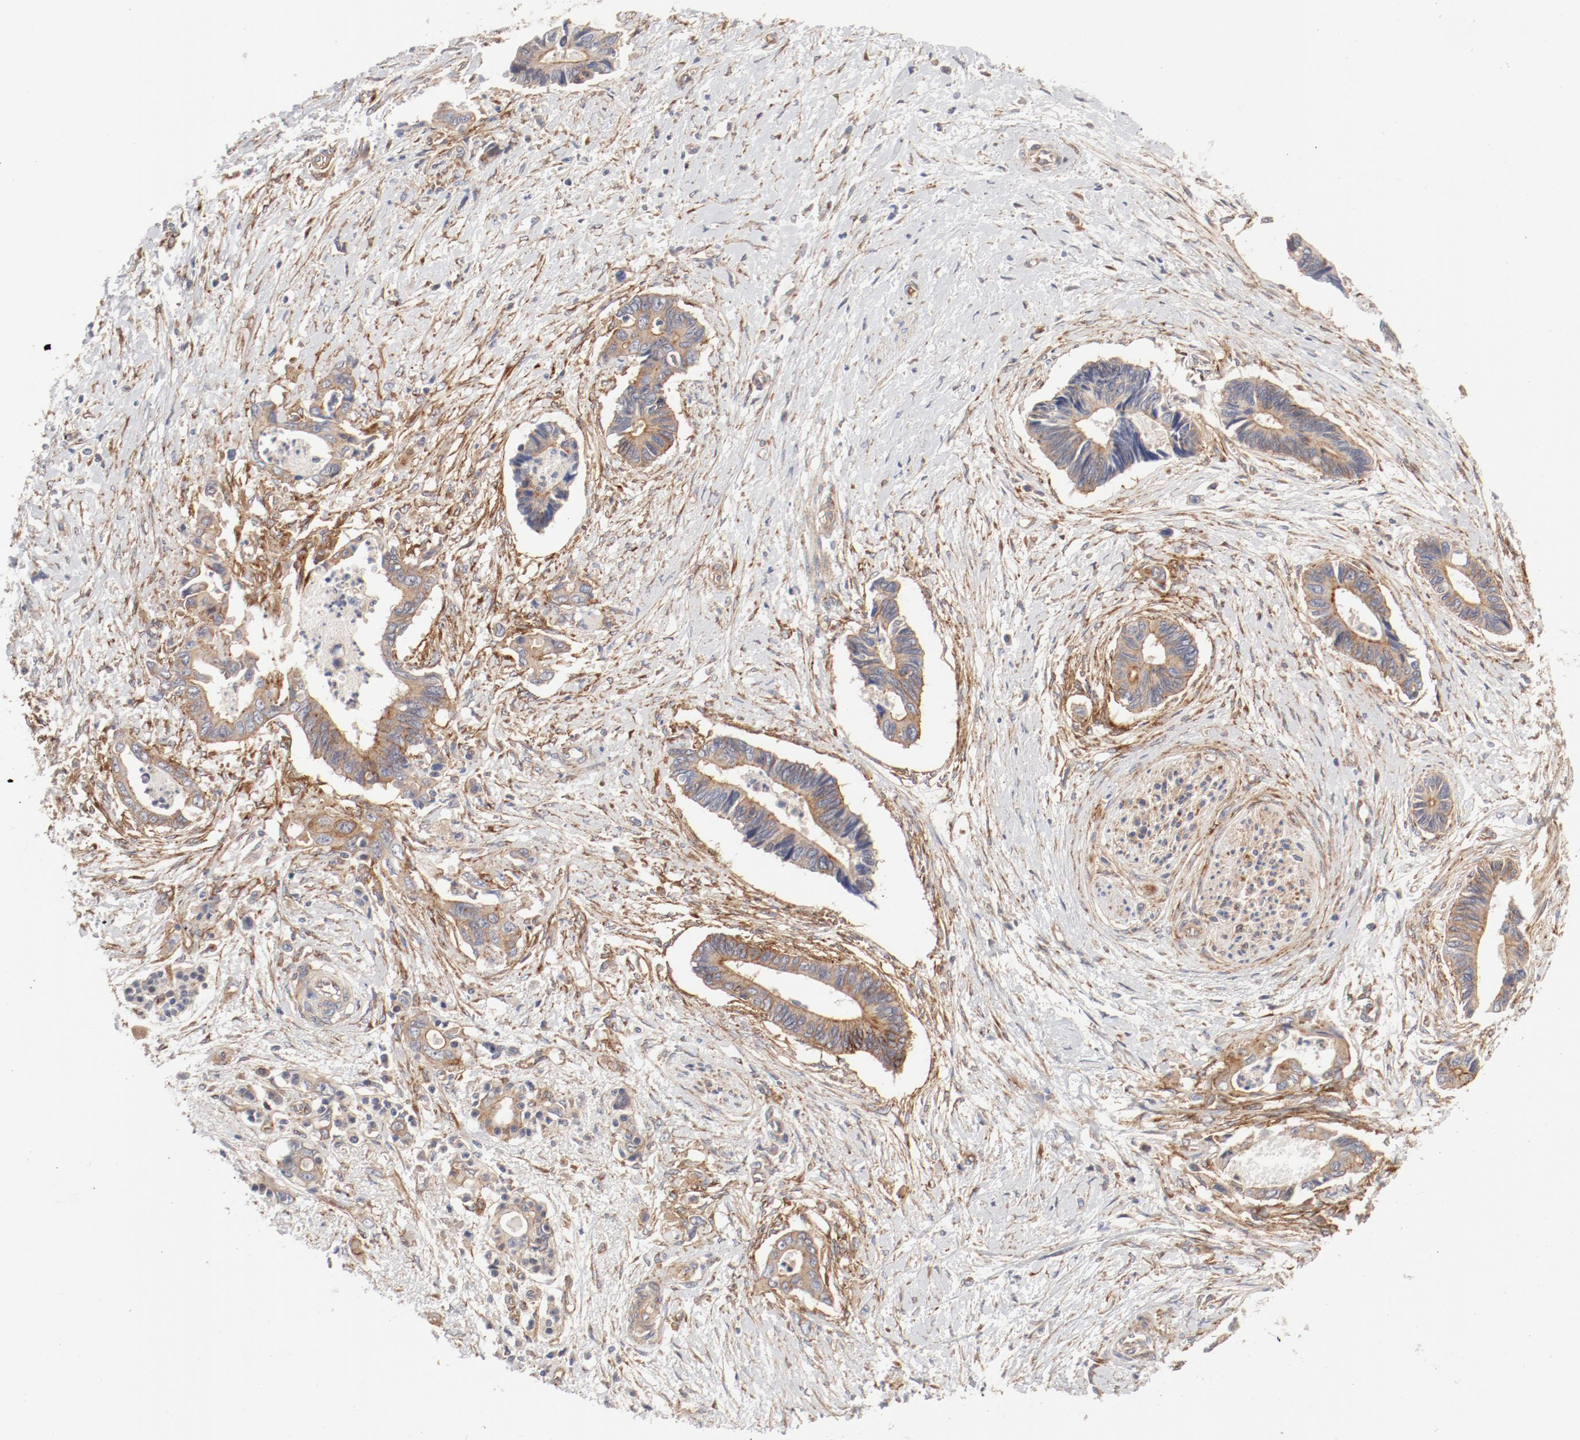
{"staining": {"intensity": "moderate", "quantity": ">75%", "location": "cytoplasmic/membranous"}, "tissue": "pancreatic cancer", "cell_type": "Tumor cells", "image_type": "cancer", "snomed": [{"axis": "morphology", "description": "Adenocarcinoma, NOS"}, {"axis": "topography", "description": "Pancreas"}], "caption": "DAB immunohistochemical staining of human pancreatic adenocarcinoma displays moderate cytoplasmic/membranous protein staining in about >75% of tumor cells.", "gene": "AP2A1", "patient": {"sex": "female", "age": 70}}